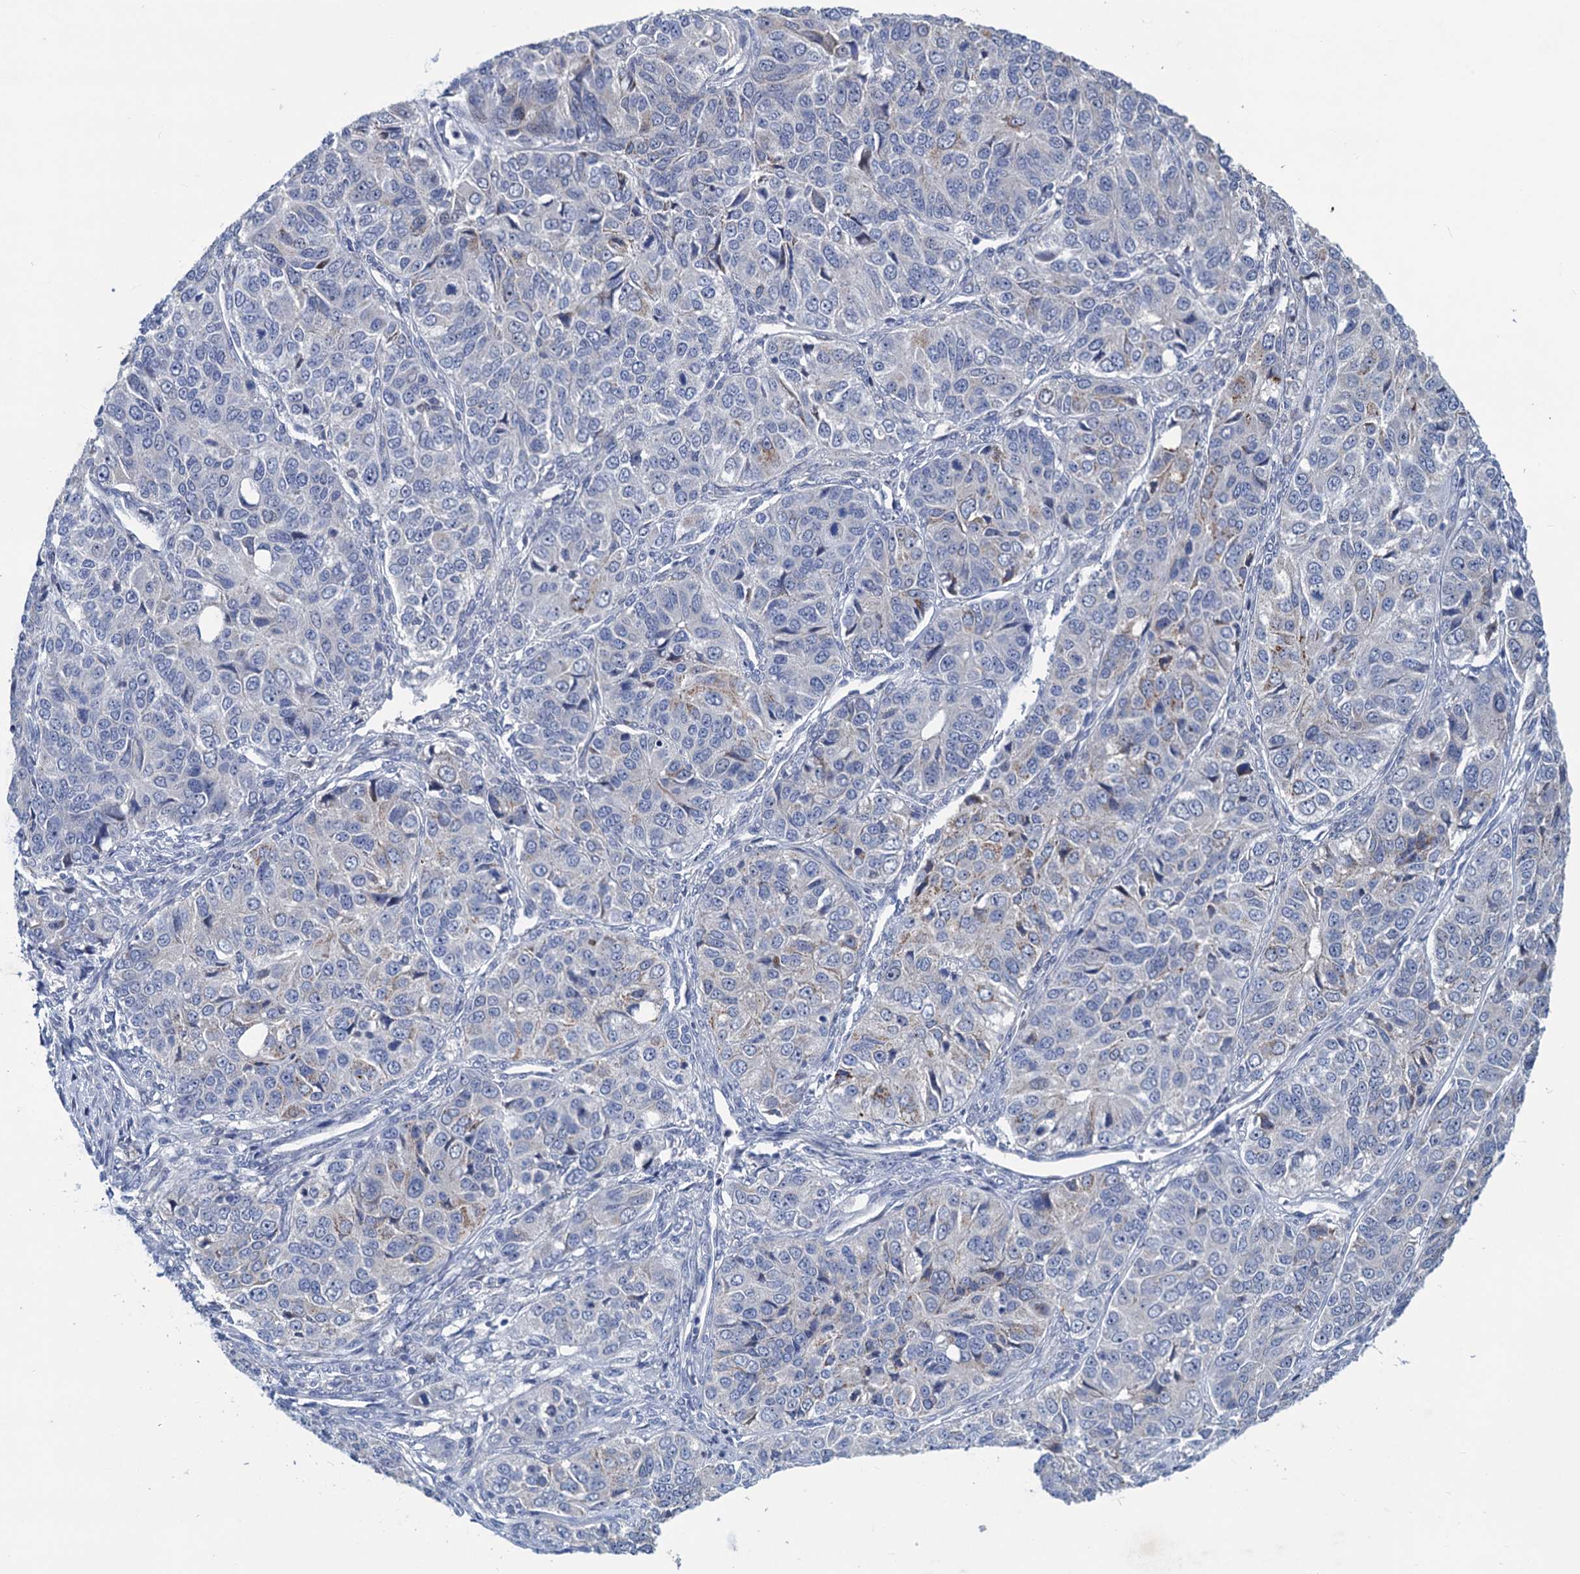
{"staining": {"intensity": "weak", "quantity": "<25%", "location": "cytoplasmic/membranous"}, "tissue": "ovarian cancer", "cell_type": "Tumor cells", "image_type": "cancer", "snomed": [{"axis": "morphology", "description": "Carcinoma, endometroid"}, {"axis": "topography", "description": "Ovary"}], "caption": "High magnification brightfield microscopy of ovarian endometroid carcinoma stained with DAB (brown) and counterstained with hematoxylin (blue): tumor cells show no significant staining.", "gene": "ESYT3", "patient": {"sex": "female", "age": 51}}